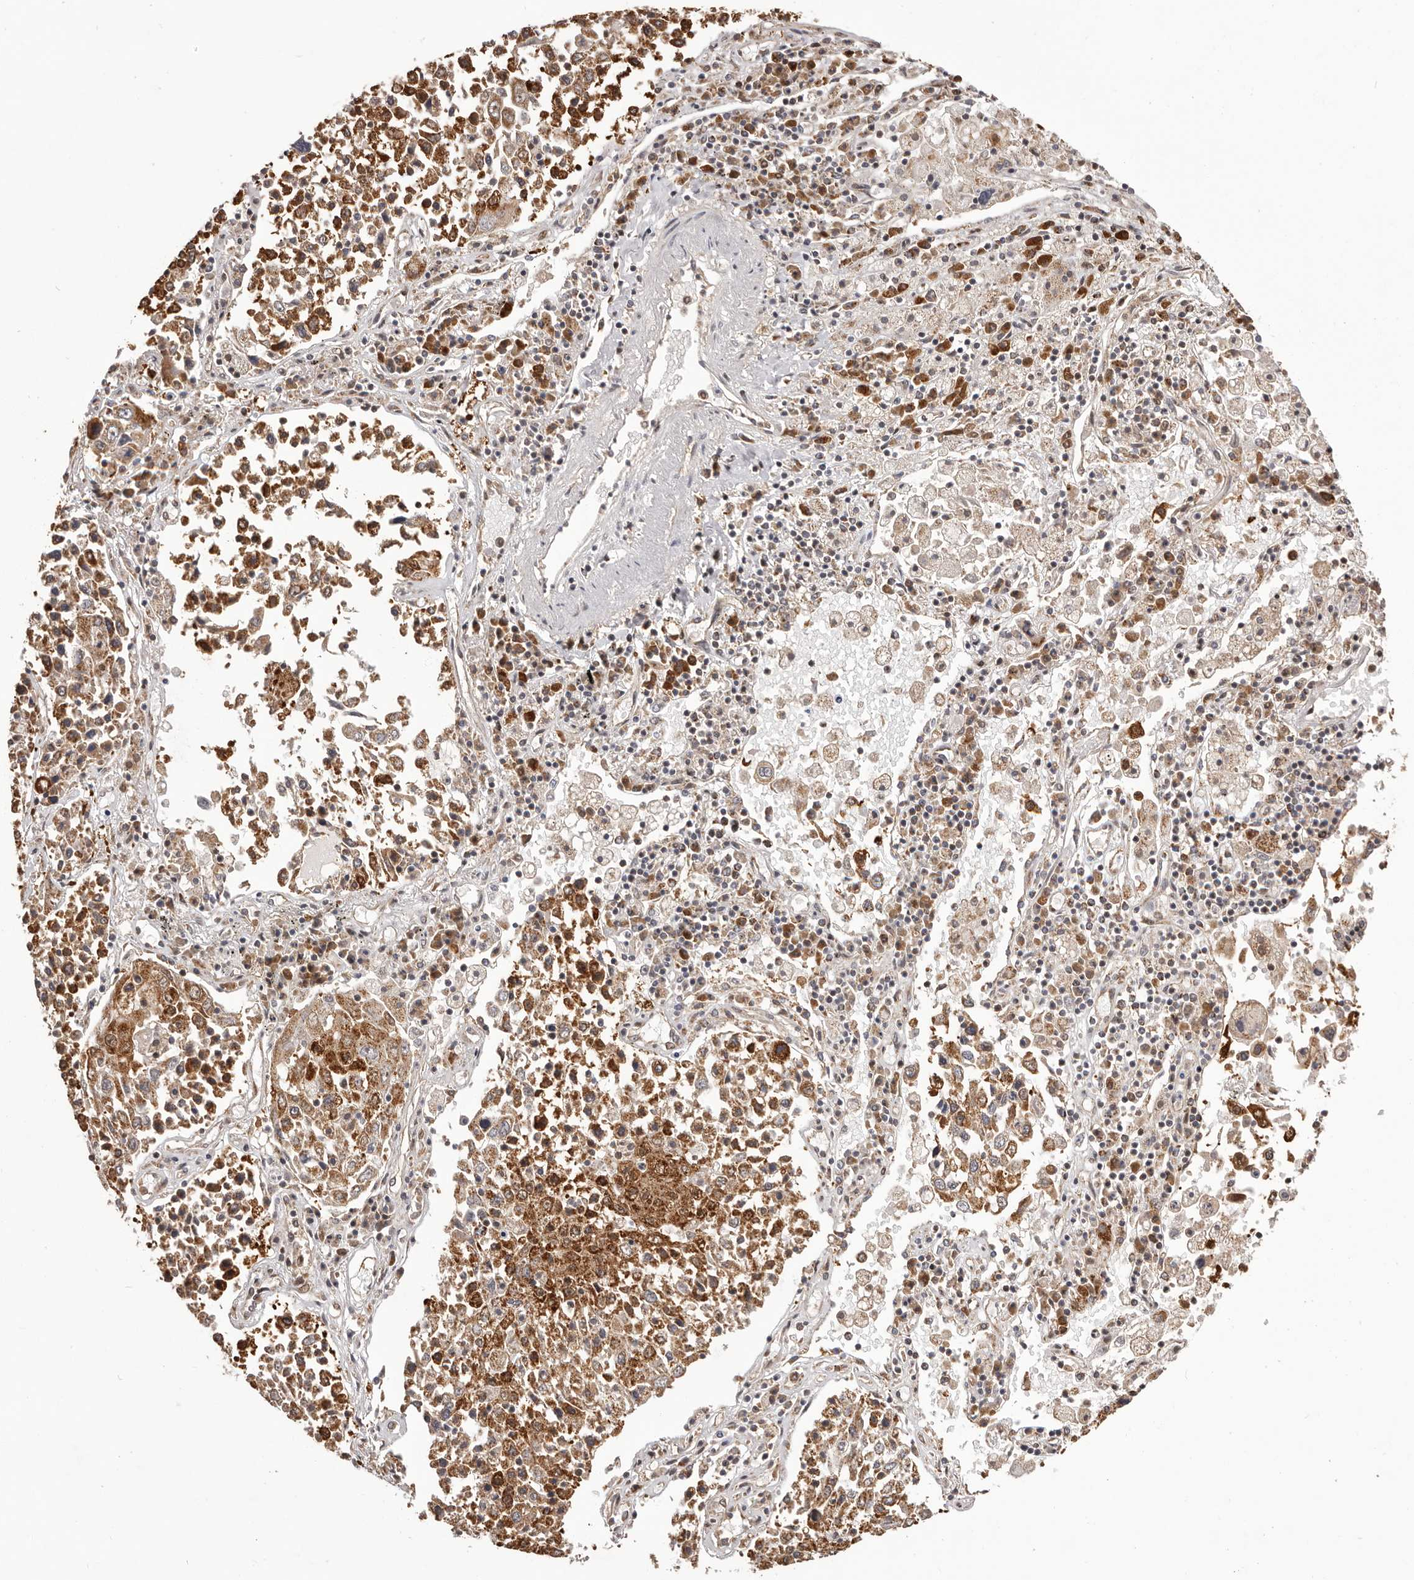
{"staining": {"intensity": "moderate", "quantity": ">75%", "location": "cytoplasmic/membranous"}, "tissue": "lung cancer", "cell_type": "Tumor cells", "image_type": "cancer", "snomed": [{"axis": "morphology", "description": "Squamous cell carcinoma, NOS"}, {"axis": "topography", "description": "Lung"}], "caption": "Squamous cell carcinoma (lung) stained for a protein (brown) demonstrates moderate cytoplasmic/membranous positive expression in about >75% of tumor cells.", "gene": "GFOD1", "patient": {"sex": "male", "age": 65}}